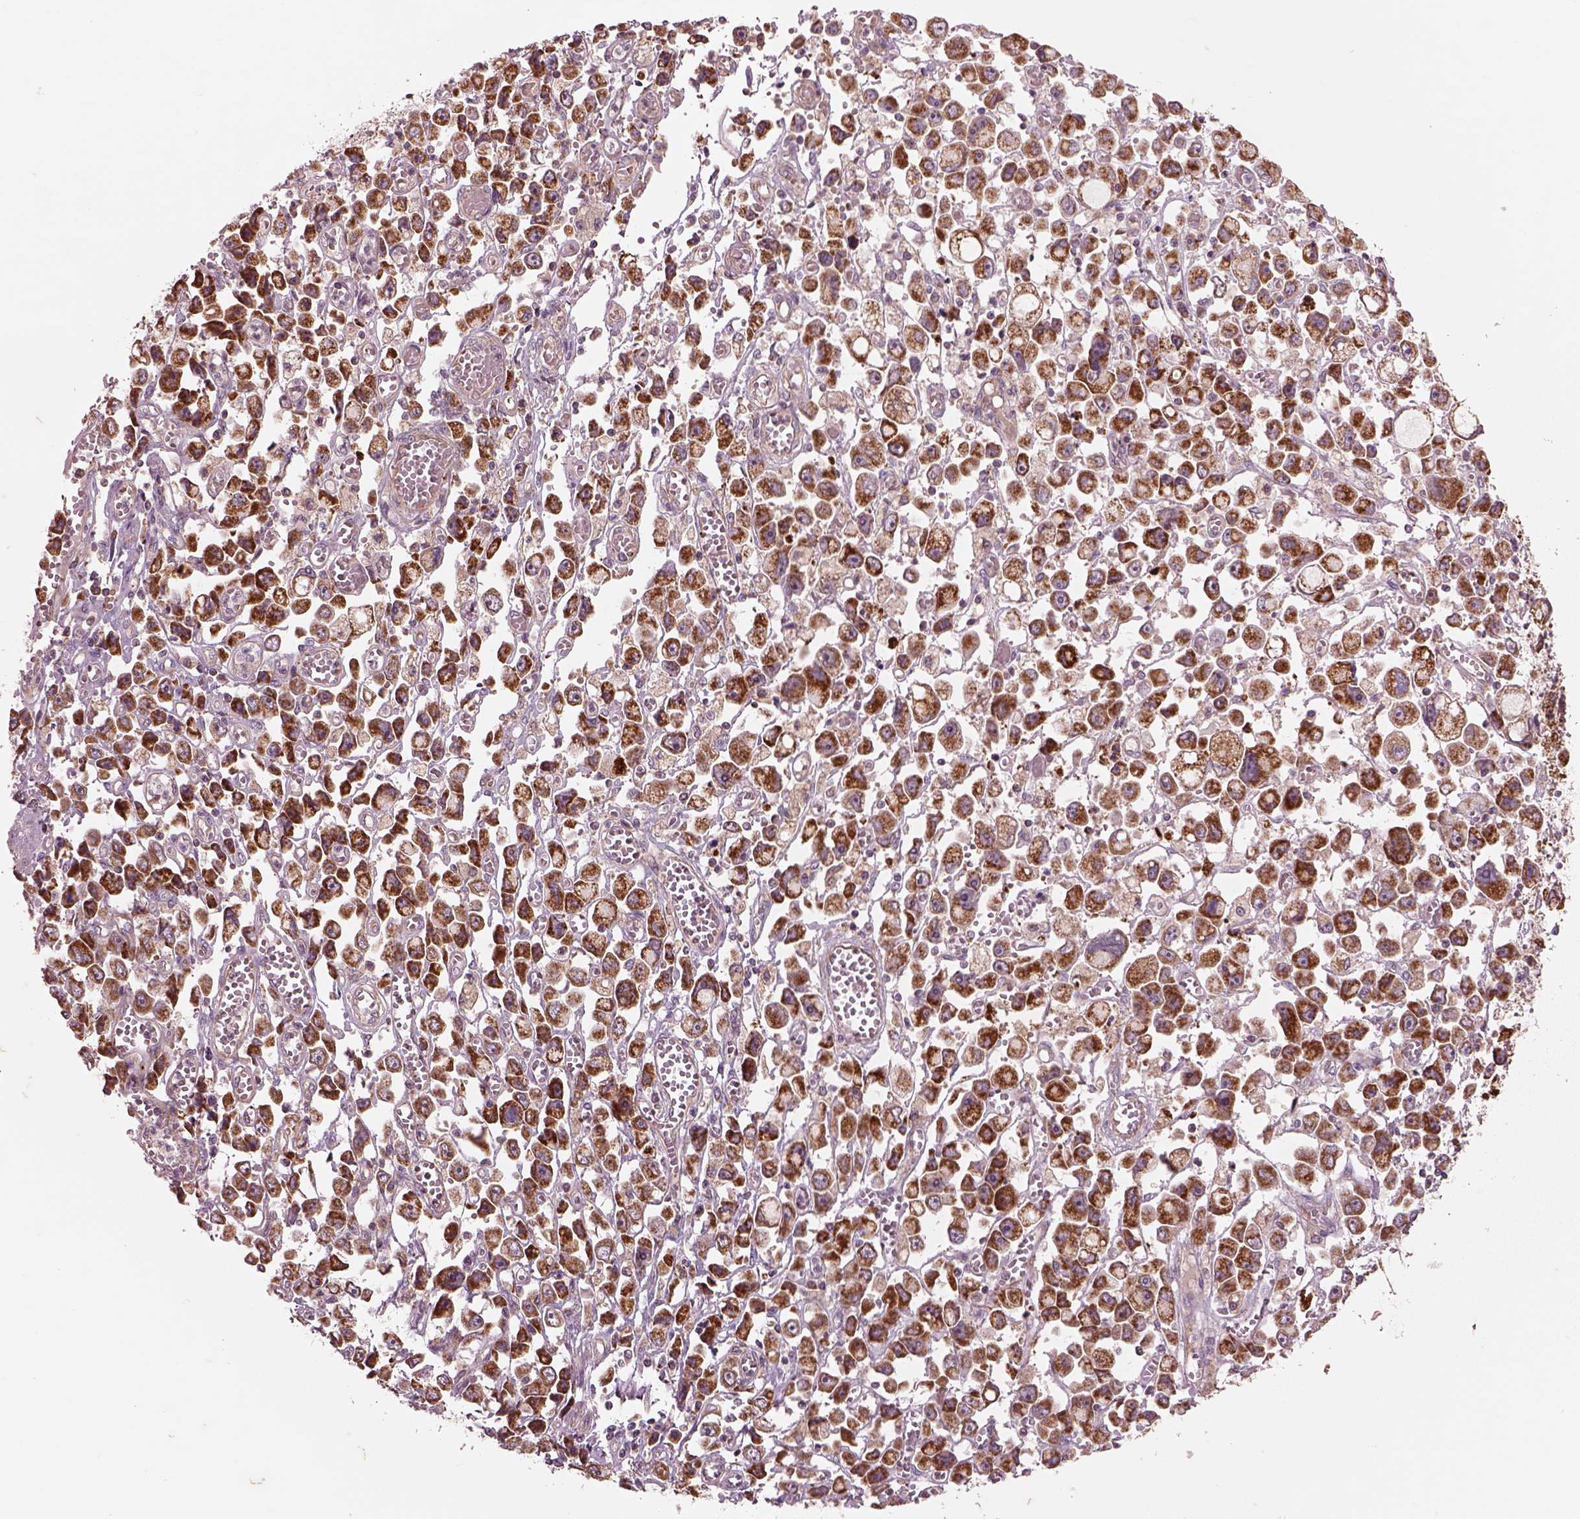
{"staining": {"intensity": "moderate", "quantity": ">75%", "location": "cytoplasmic/membranous"}, "tissue": "stomach cancer", "cell_type": "Tumor cells", "image_type": "cancer", "snomed": [{"axis": "morphology", "description": "Adenocarcinoma, NOS"}, {"axis": "topography", "description": "Stomach, upper"}], "caption": "A high-resolution photomicrograph shows IHC staining of stomach adenocarcinoma, which demonstrates moderate cytoplasmic/membranous expression in about >75% of tumor cells.", "gene": "SLC25A5", "patient": {"sex": "male", "age": 70}}